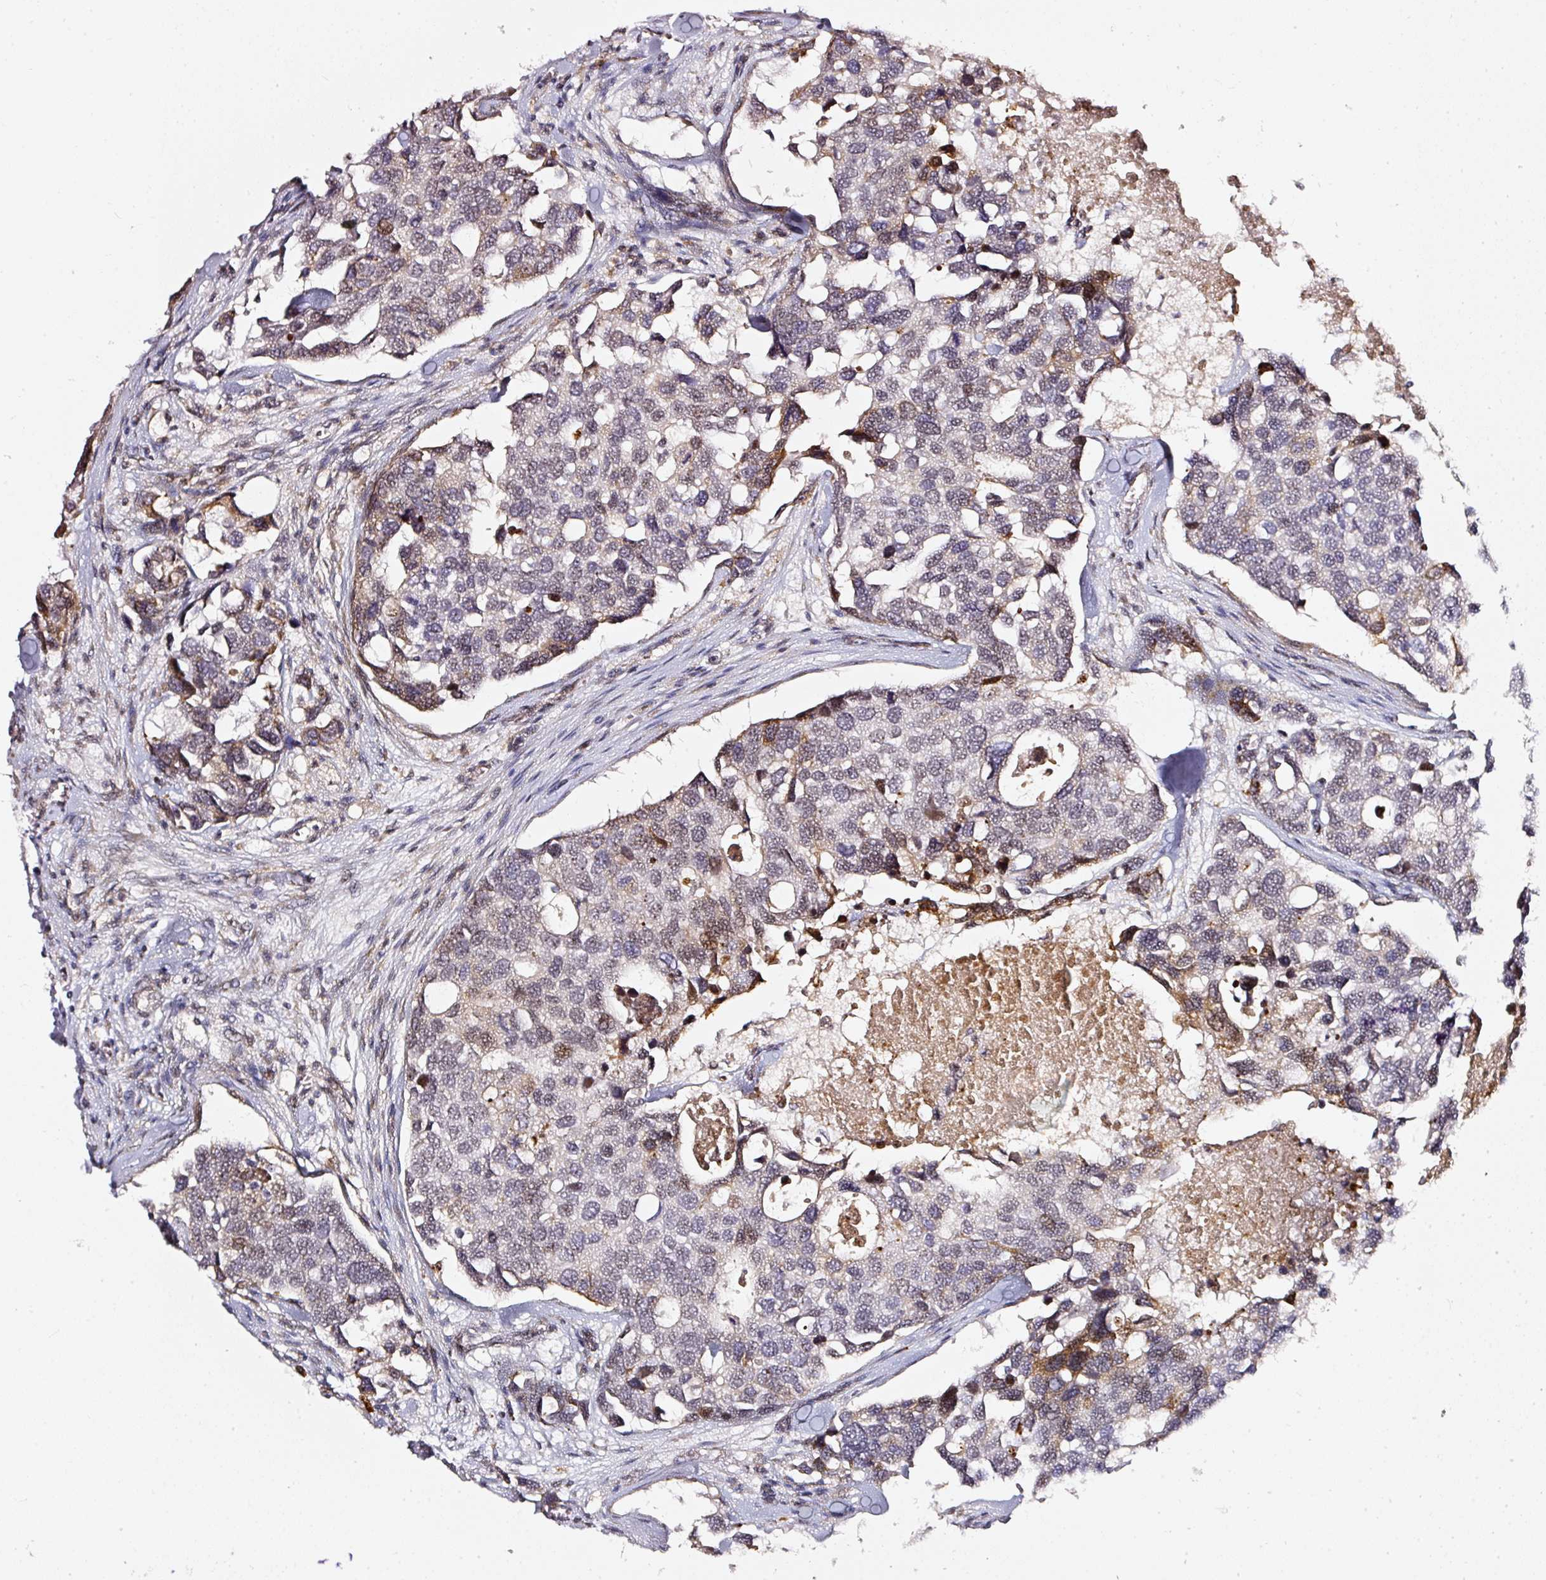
{"staining": {"intensity": "weak", "quantity": "<25%", "location": "cytoplasmic/membranous,nuclear"}, "tissue": "breast cancer", "cell_type": "Tumor cells", "image_type": "cancer", "snomed": [{"axis": "morphology", "description": "Duct carcinoma"}, {"axis": "topography", "description": "Breast"}], "caption": "A micrograph of breast invasive ductal carcinoma stained for a protein reveals no brown staining in tumor cells. (IHC, brightfield microscopy, high magnification).", "gene": "MXRA8", "patient": {"sex": "female", "age": 83}}